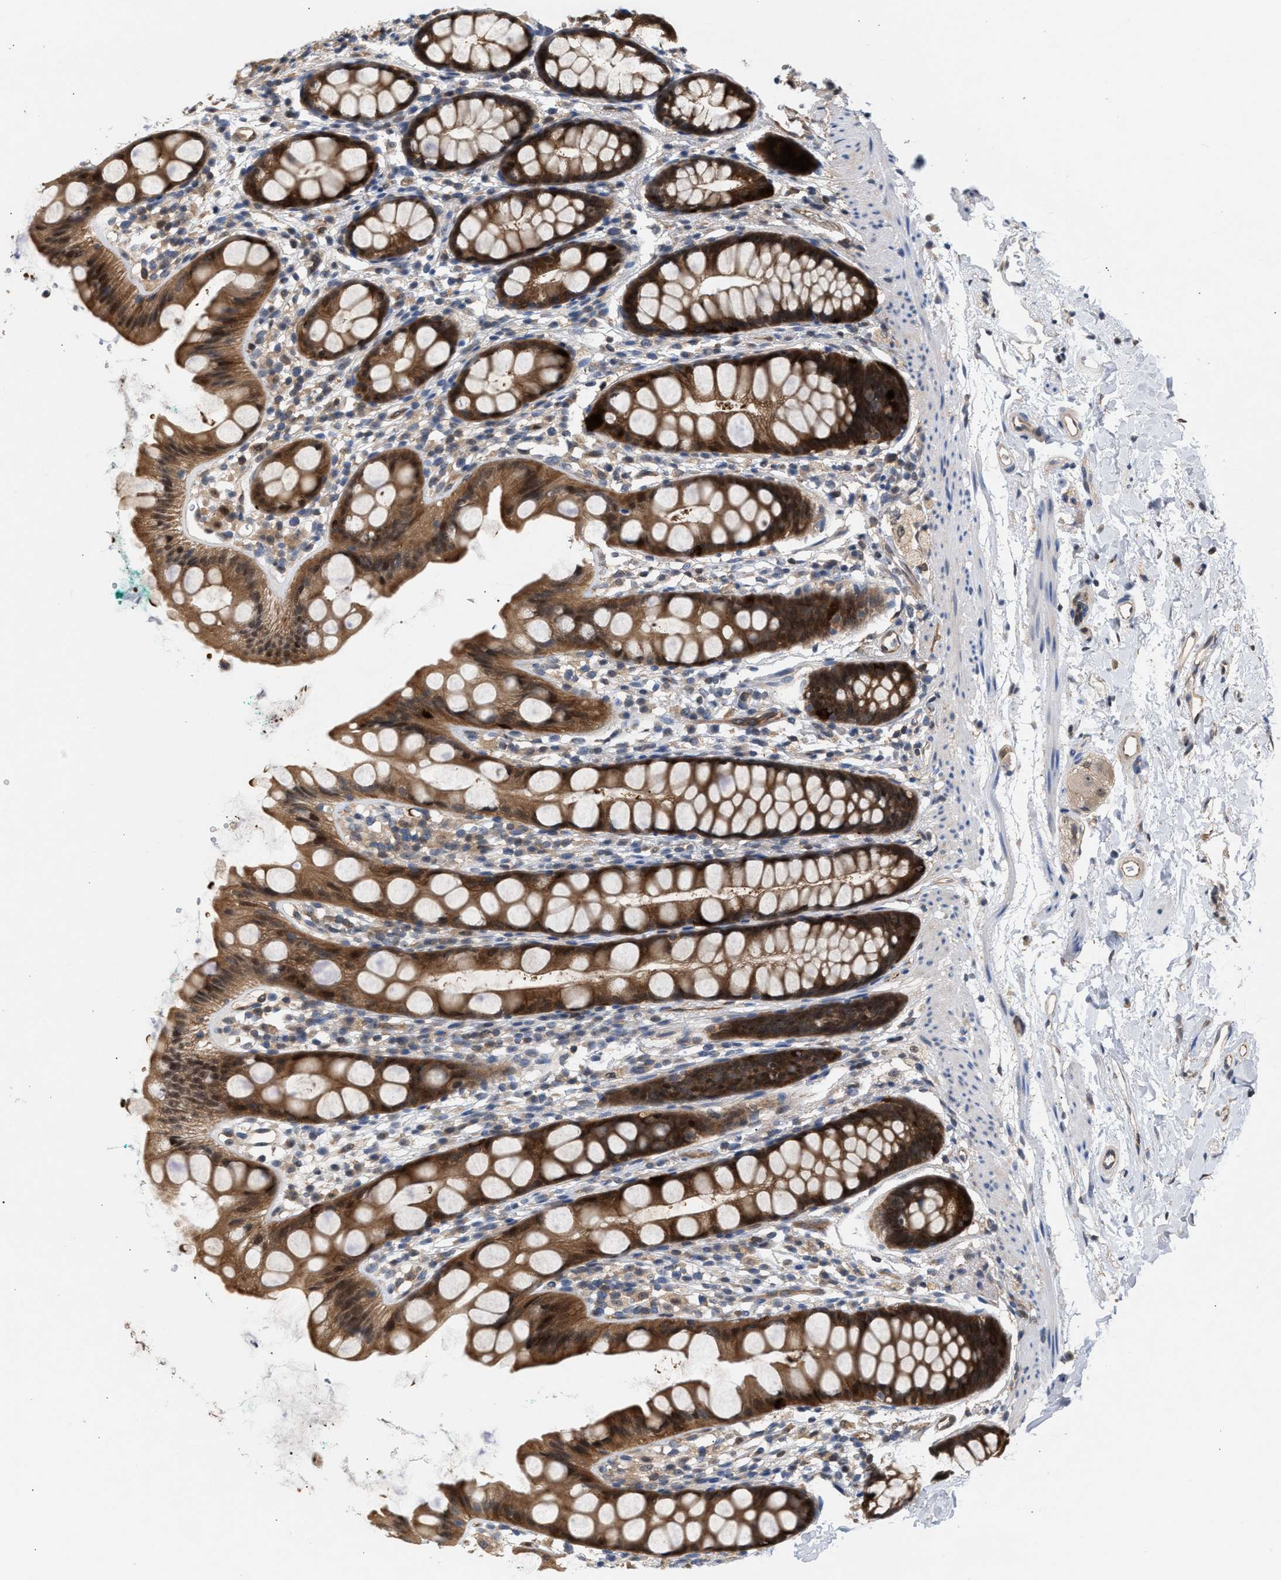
{"staining": {"intensity": "strong", "quantity": "25%-75%", "location": "cytoplasmic/membranous,nuclear"}, "tissue": "rectum", "cell_type": "Glandular cells", "image_type": "normal", "snomed": [{"axis": "morphology", "description": "Normal tissue, NOS"}, {"axis": "topography", "description": "Rectum"}], "caption": "Immunohistochemical staining of unremarkable rectum shows 25%-75% levels of strong cytoplasmic/membranous,nuclear protein positivity in about 25%-75% of glandular cells.", "gene": "GLOD4", "patient": {"sex": "female", "age": 65}}